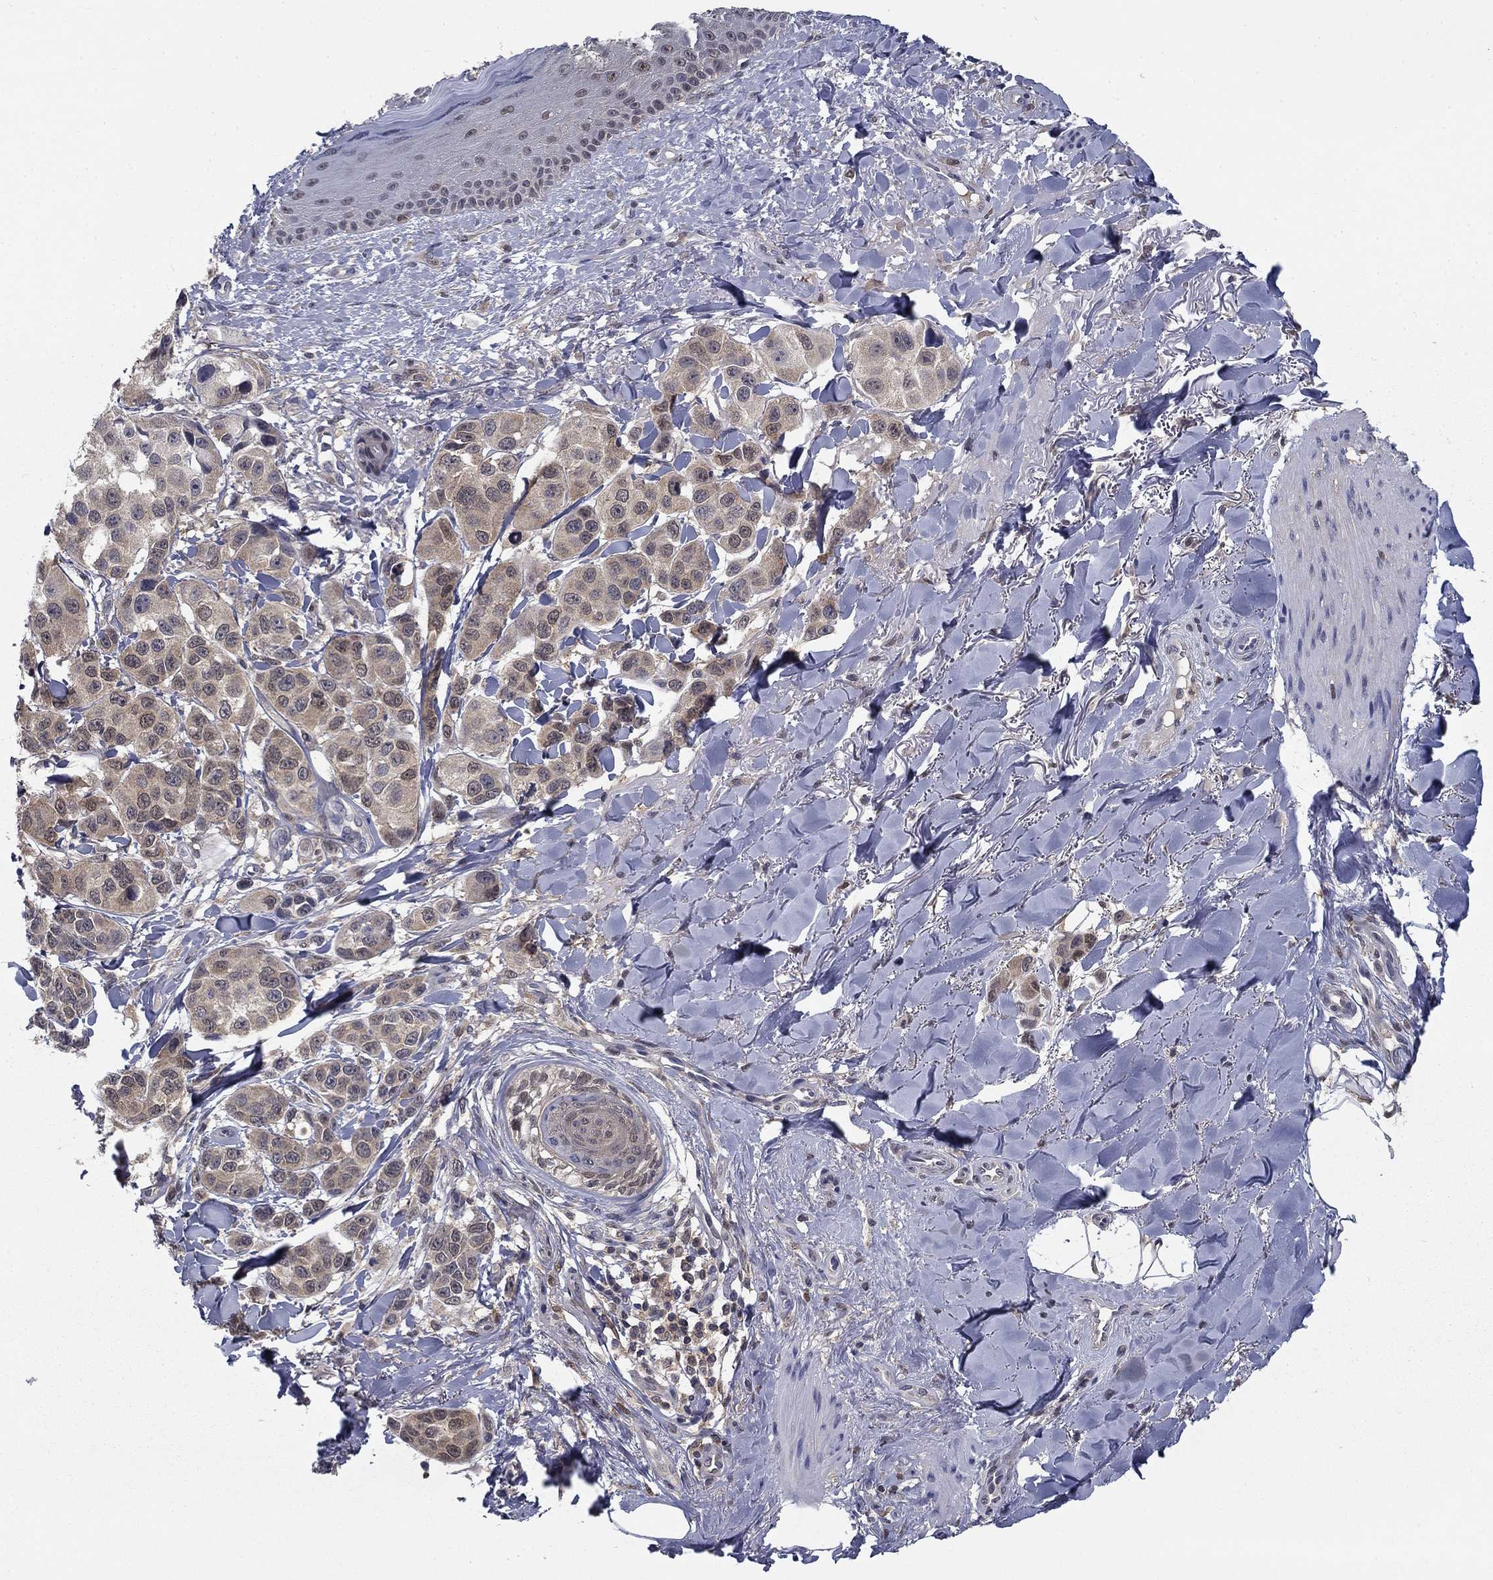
{"staining": {"intensity": "weak", "quantity": "<25%", "location": "cytoplasmic/membranous"}, "tissue": "melanoma", "cell_type": "Tumor cells", "image_type": "cancer", "snomed": [{"axis": "morphology", "description": "Malignant melanoma, NOS"}, {"axis": "topography", "description": "Skin"}], "caption": "The photomicrograph exhibits no staining of tumor cells in malignant melanoma.", "gene": "NIT2", "patient": {"sex": "male", "age": 57}}